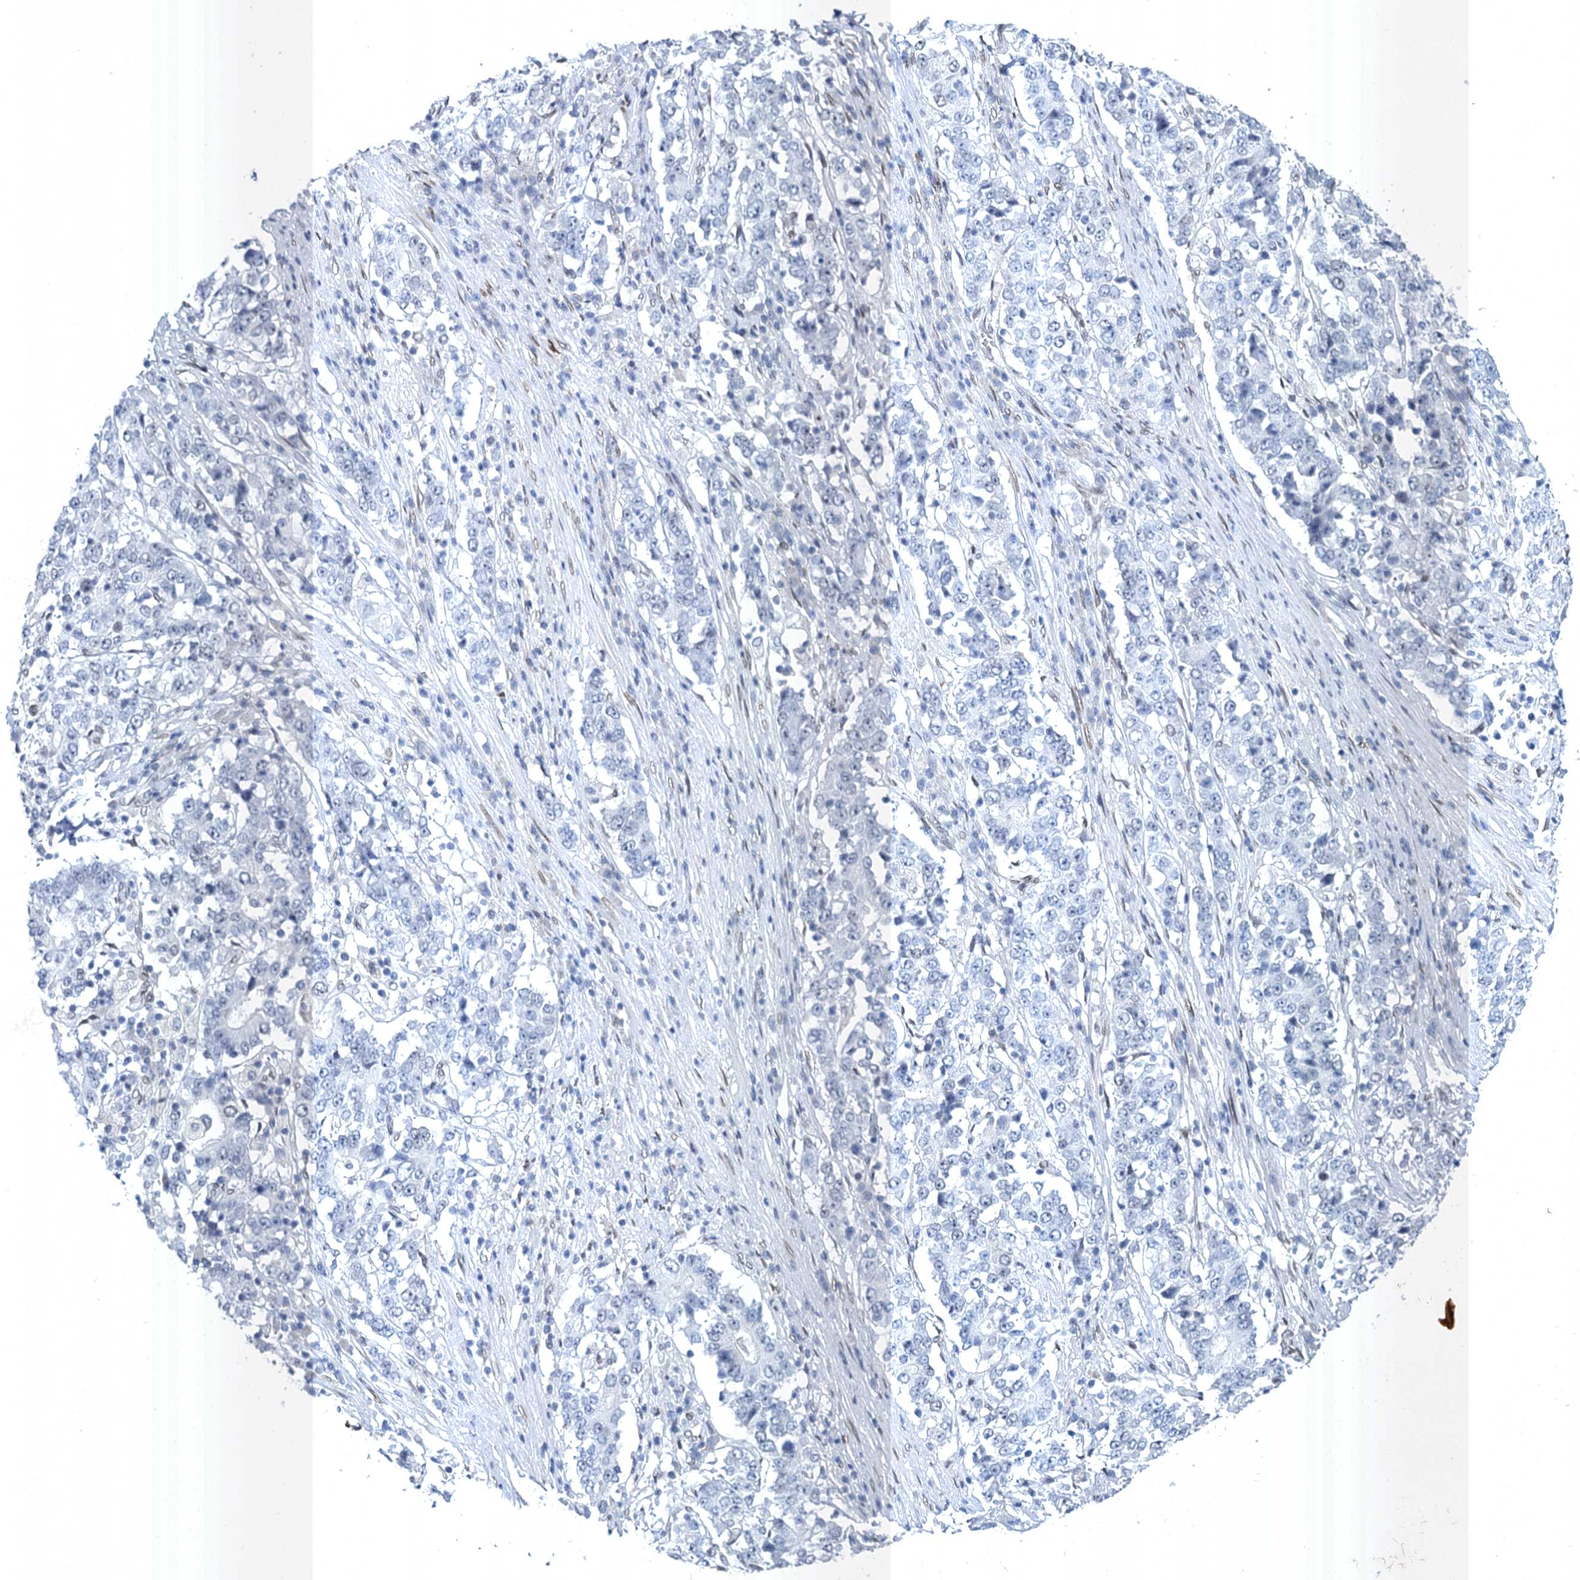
{"staining": {"intensity": "negative", "quantity": "none", "location": "none"}, "tissue": "stomach cancer", "cell_type": "Tumor cells", "image_type": "cancer", "snomed": [{"axis": "morphology", "description": "Adenocarcinoma, NOS"}, {"axis": "topography", "description": "Stomach"}], "caption": "Immunohistochemistry (IHC) of stomach cancer demonstrates no staining in tumor cells.", "gene": "PRSS35", "patient": {"sex": "male", "age": 59}}